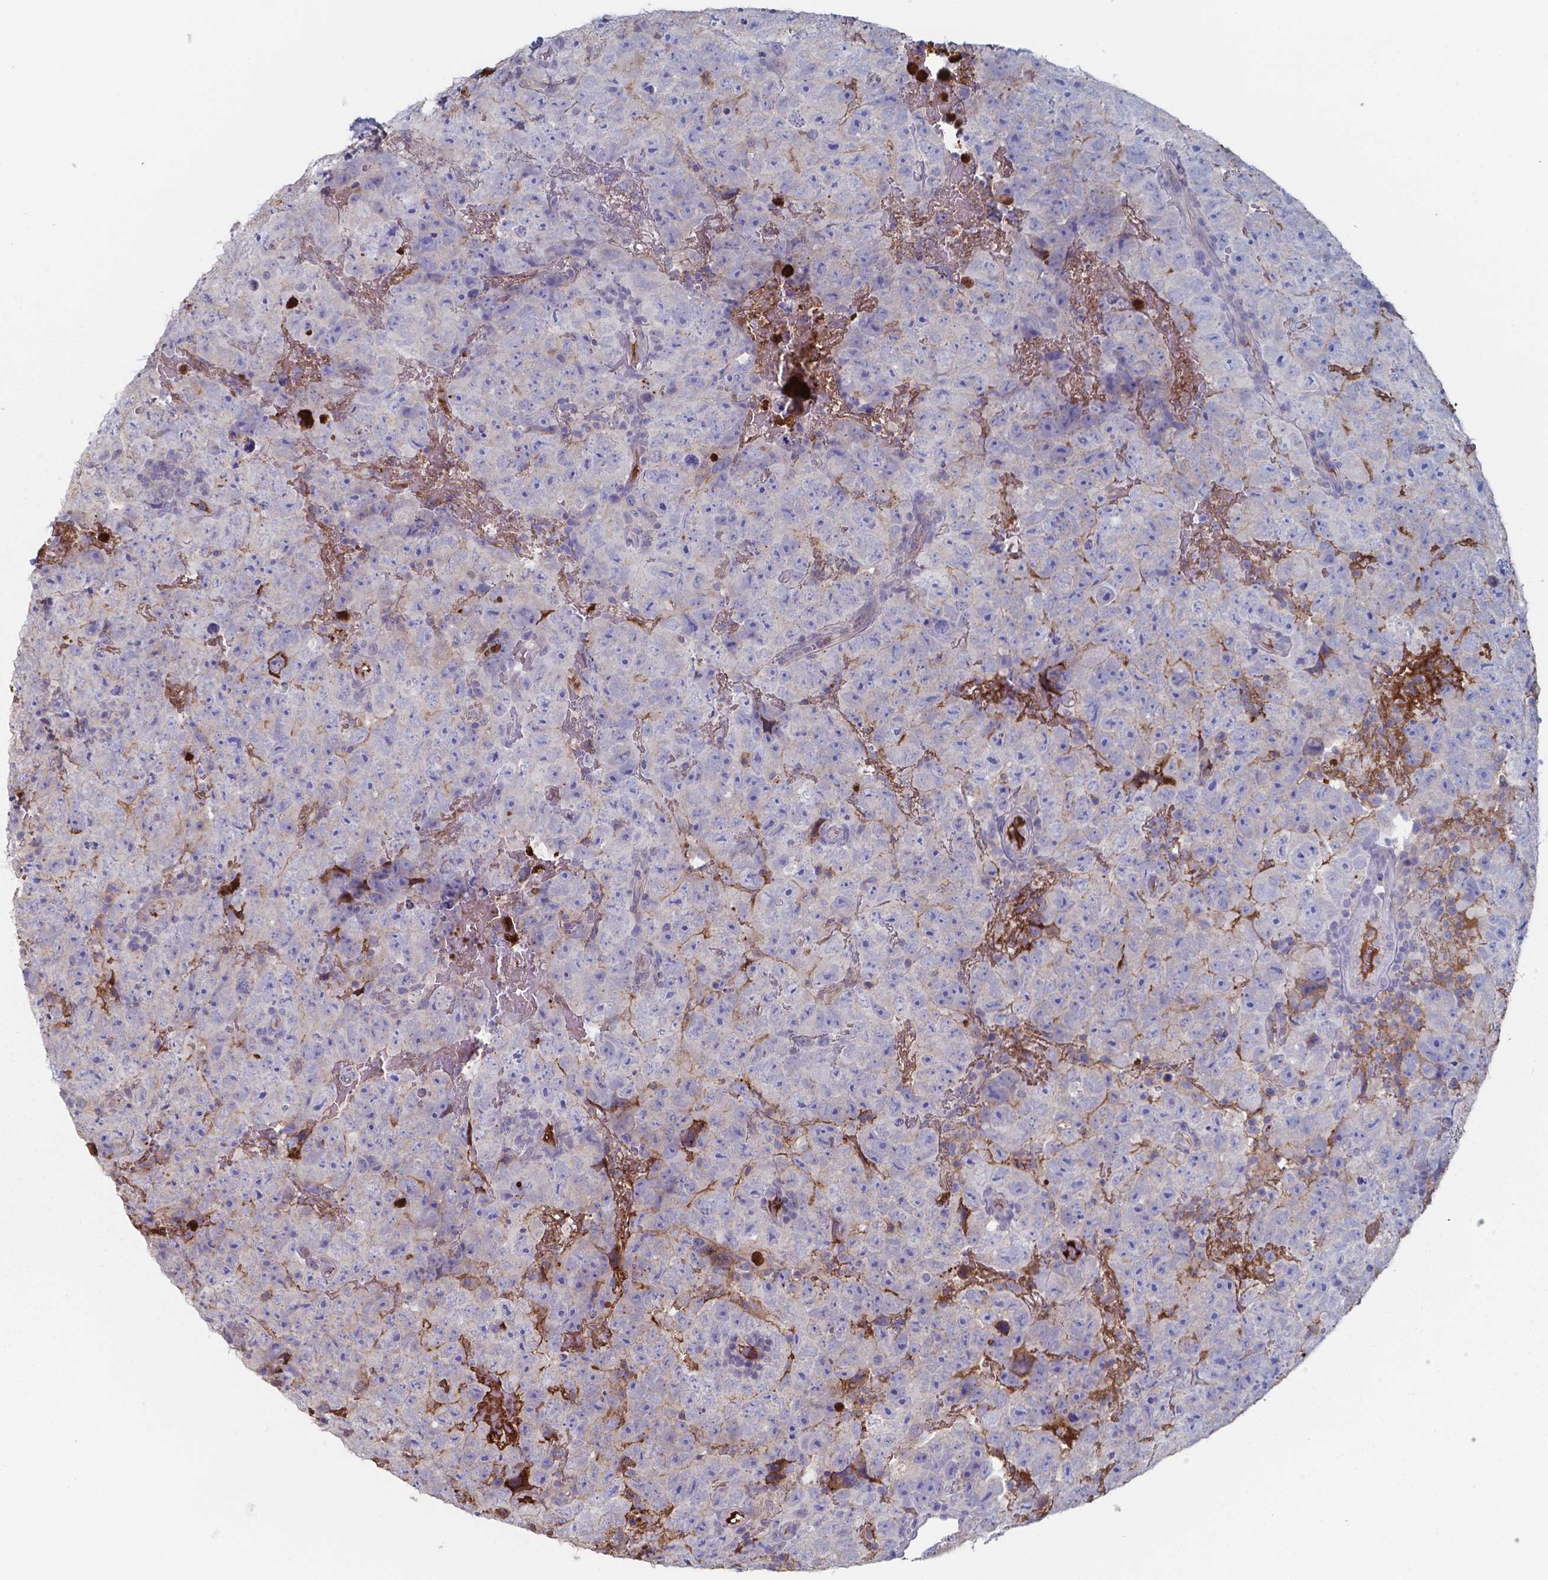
{"staining": {"intensity": "negative", "quantity": "none", "location": "none"}, "tissue": "testis cancer", "cell_type": "Tumor cells", "image_type": "cancer", "snomed": [{"axis": "morphology", "description": "Carcinoma, Embryonal, NOS"}, {"axis": "topography", "description": "Testis"}], "caption": "Immunohistochemistry micrograph of neoplastic tissue: testis embryonal carcinoma stained with DAB (3,3'-diaminobenzidine) displays no significant protein expression in tumor cells. The staining is performed using DAB (3,3'-diaminobenzidine) brown chromogen with nuclei counter-stained in using hematoxylin.", "gene": "BTBD17", "patient": {"sex": "male", "age": 24}}